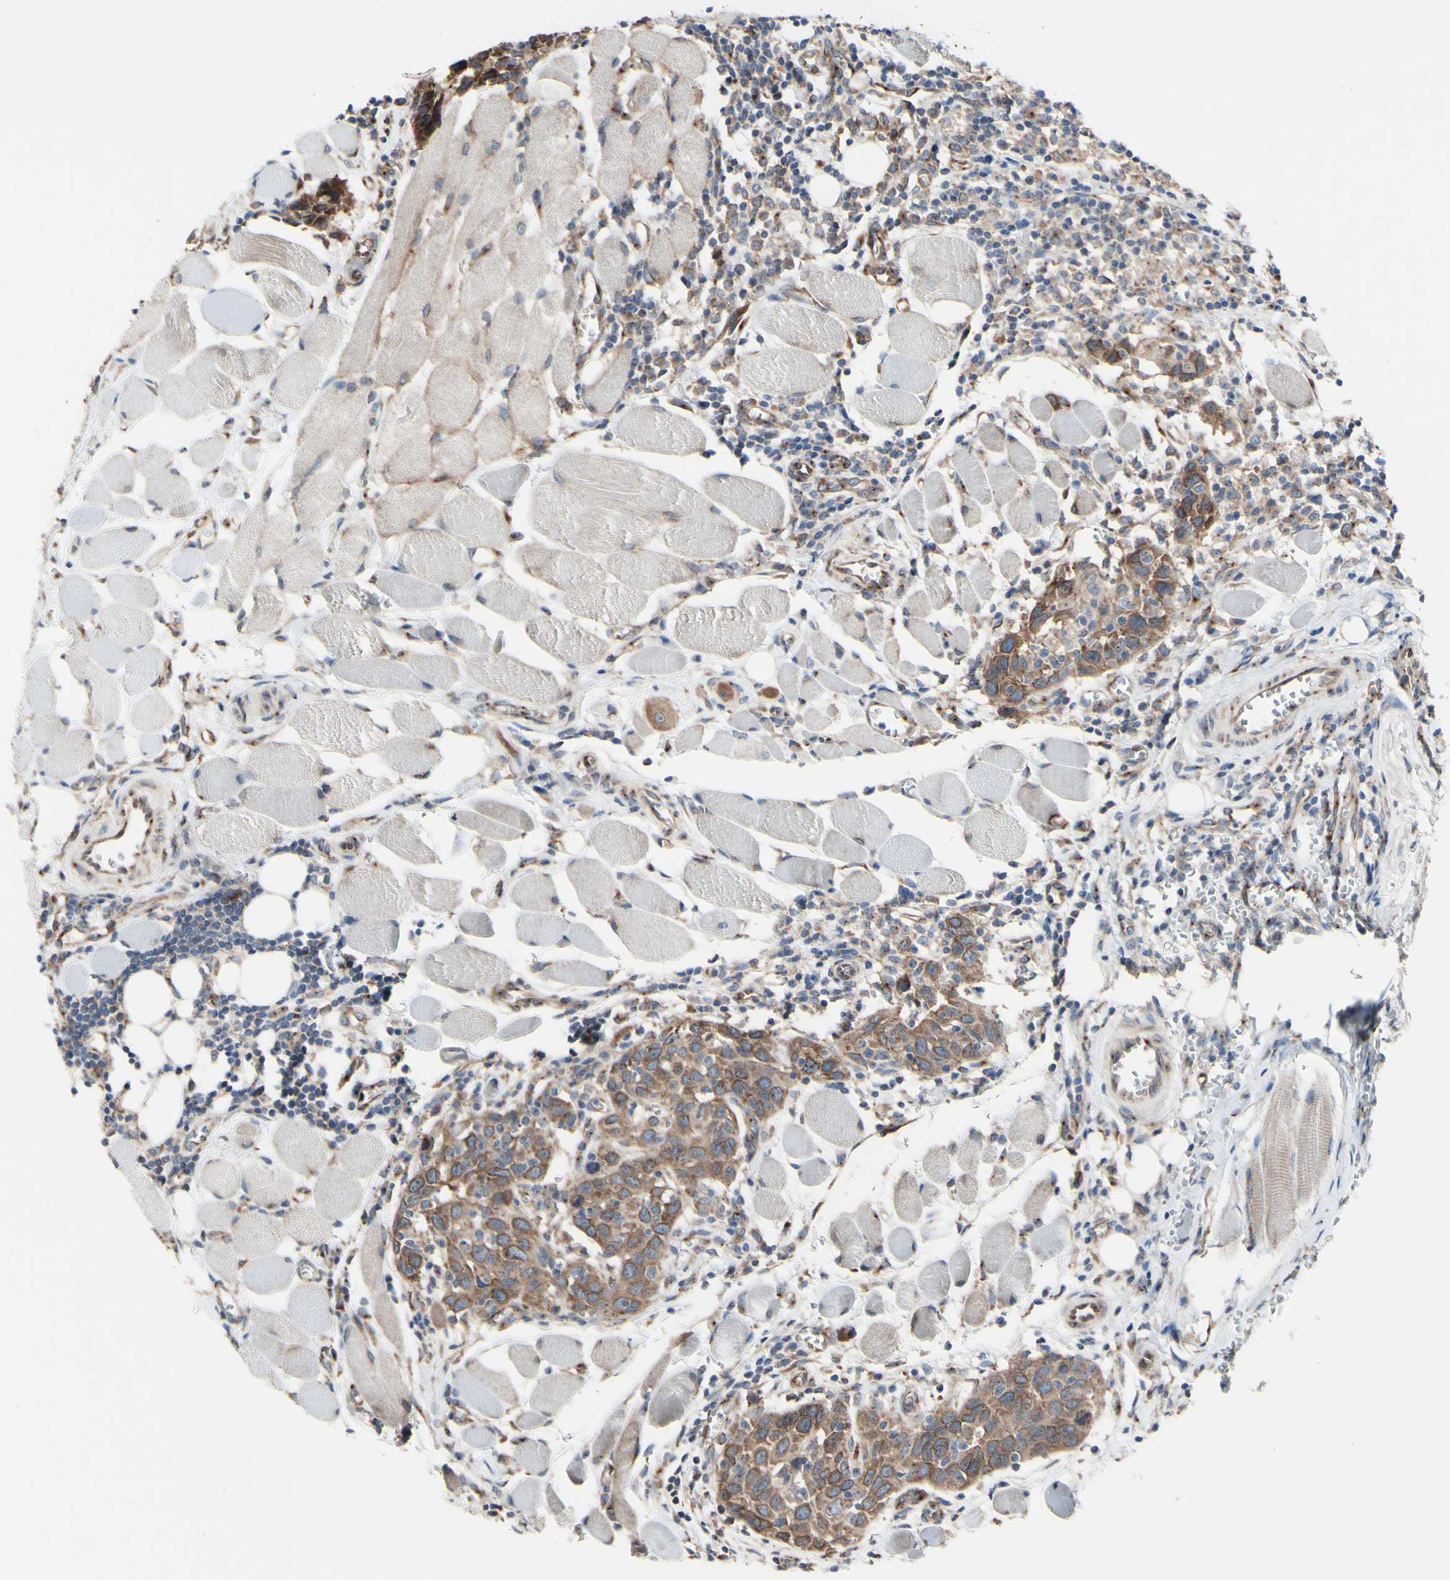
{"staining": {"intensity": "moderate", "quantity": ">75%", "location": "cytoplasmic/membranous"}, "tissue": "head and neck cancer", "cell_type": "Tumor cells", "image_type": "cancer", "snomed": [{"axis": "morphology", "description": "Squamous cell carcinoma, NOS"}, {"axis": "topography", "description": "Oral tissue"}, {"axis": "topography", "description": "Head-Neck"}], "caption": "Immunohistochemistry (DAB (3,3'-diaminobenzidine)) staining of head and neck cancer (squamous cell carcinoma) displays moderate cytoplasmic/membranous protein positivity in approximately >75% of tumor cells.", "gene": "LRIG3", "patient": {"sex": "female", "age": 50}}